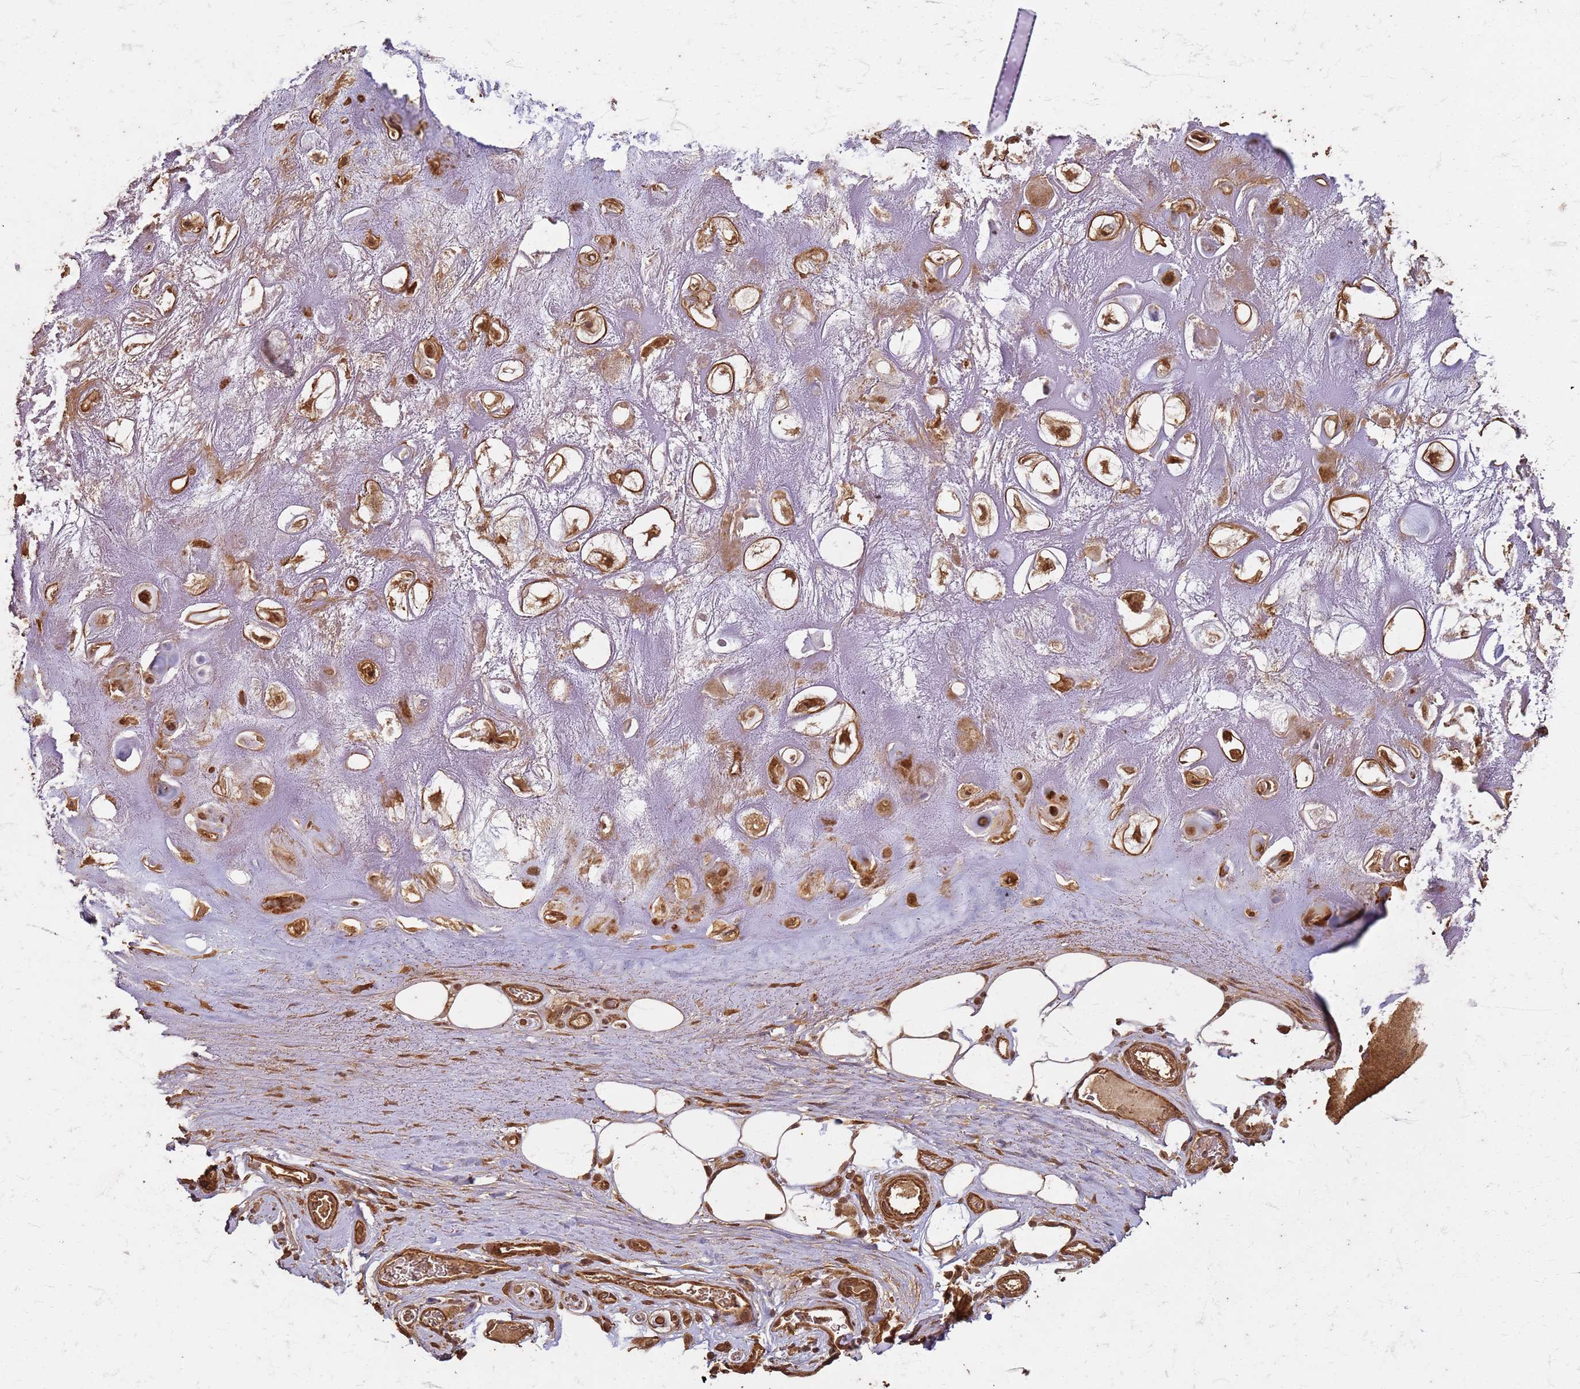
{"staining": {"intensity": "moderate", "quantity": ">75%", "location": "cytoplasmic/membranous,nuclear"}, "tissue": "adipose tissue", "cell_type": "Adipocytes", "image_type": "normal", "snomed": [{"axis": "morphology", "description": "Normal tissue, NOS"}, {"axis": "topography", "description": "Cartilage tissue"}], "caption": "IHC micrograph of unremarkable adipose tissue stained for a protein (brown), which displays medium levels of moderate cytoplasmic/membranous,nuclear positivity in approximately >75% of adipocytes.", "gene": "KIF26A", "patient": {"sex": "male", "age": 81}}